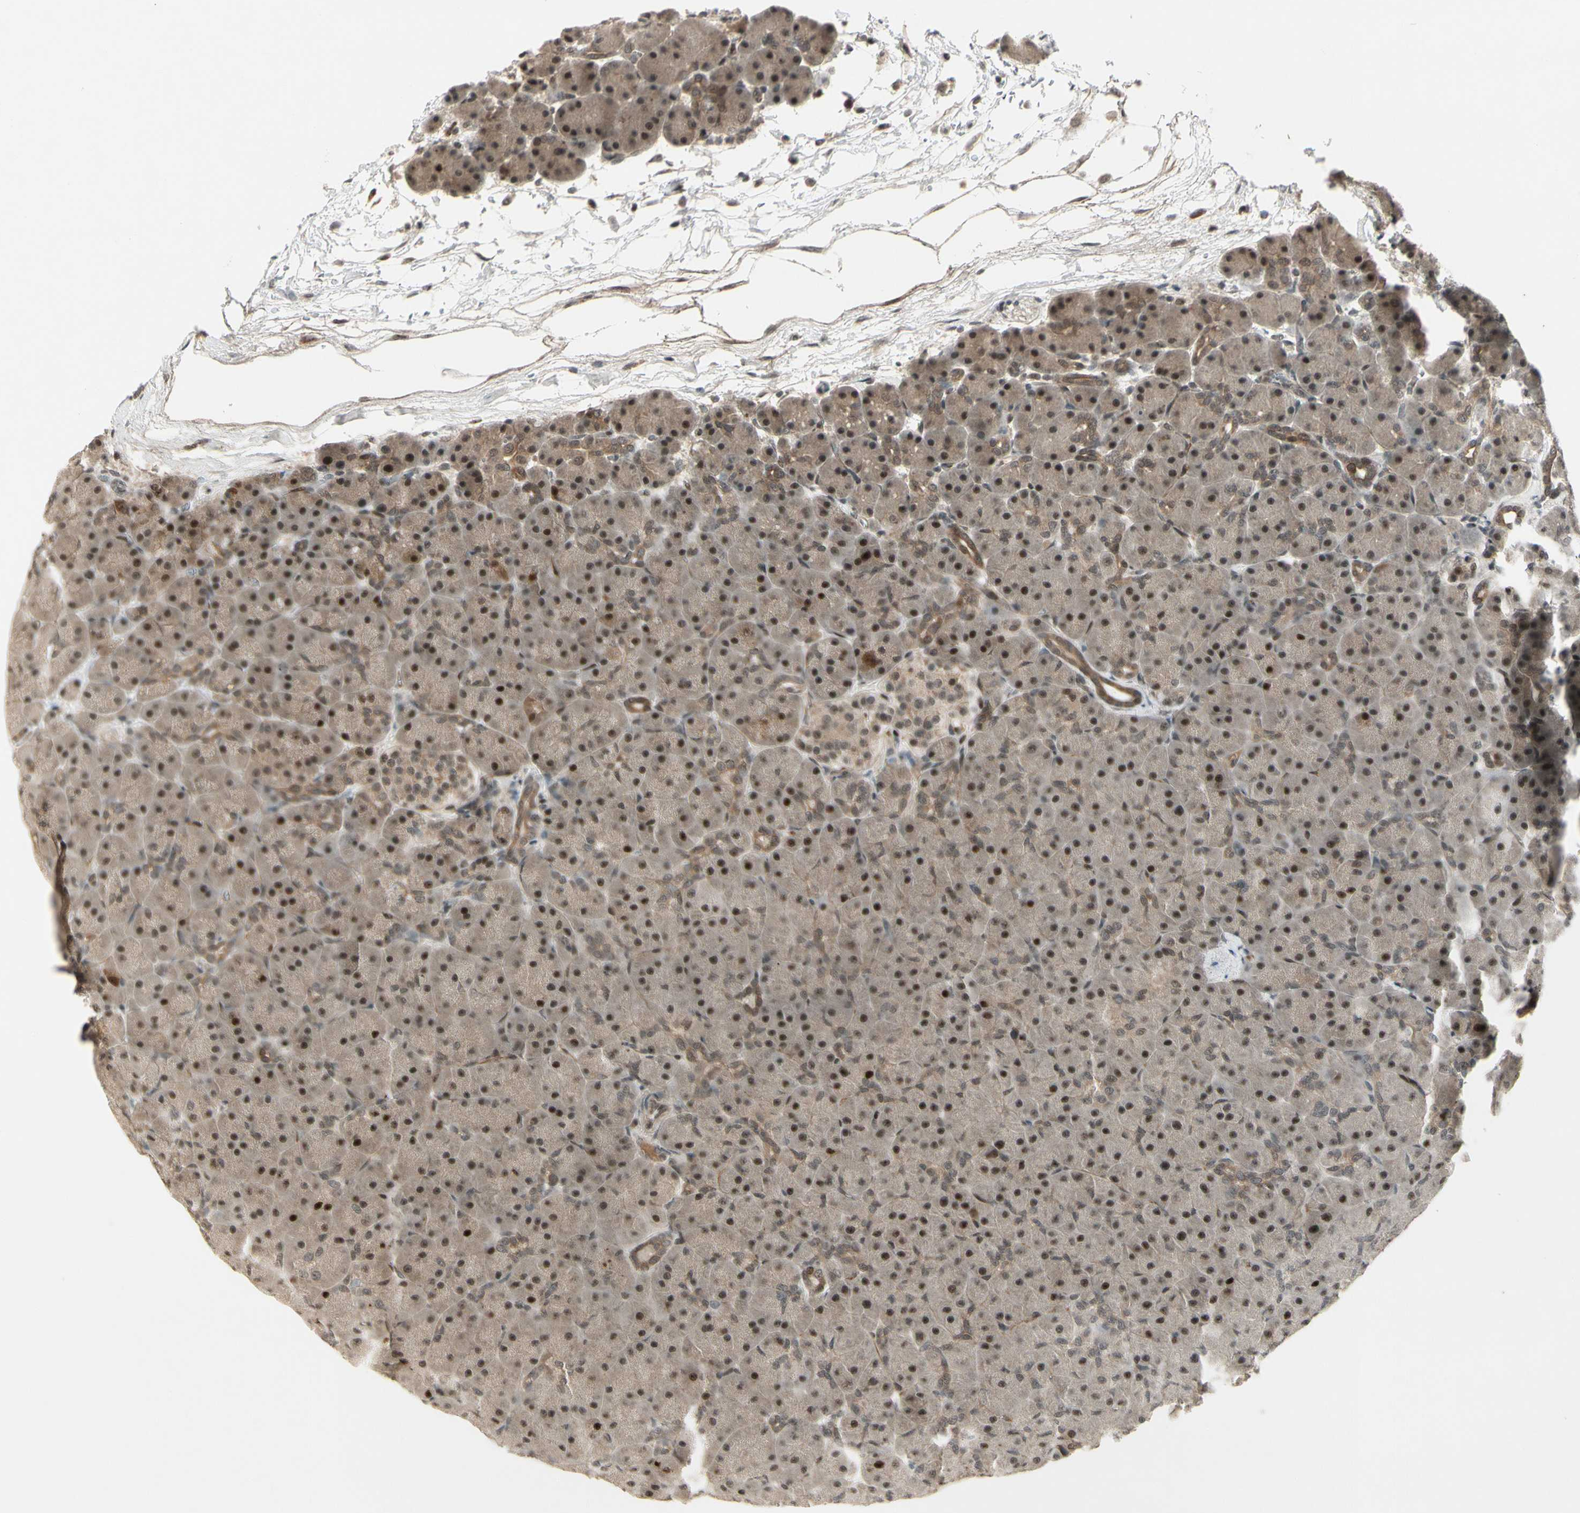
{"staining": {"intensity": "moderate", "quantity": ">75%", "location": "nuclear"}, "tissue": "pancreas", "cell_type": "Exocrine glandular cells", "image_type": "normal", "snomed": [{"axis": "morphology", "description": "Normal tissue, NOS"}, {"axis": "topography", "description": "Pancreas"}], "caption": "Immunohistochemical staining of unremarkable human pancreas displays >75% levels of moderate nuclear protein staining in approximately >75% of exocrine glandular cells. (brown staining indicates protein expression, while blue staining denotes nuclei).", "gene": "CDK11A", "patient": {"sex": "male", "age": 66}}